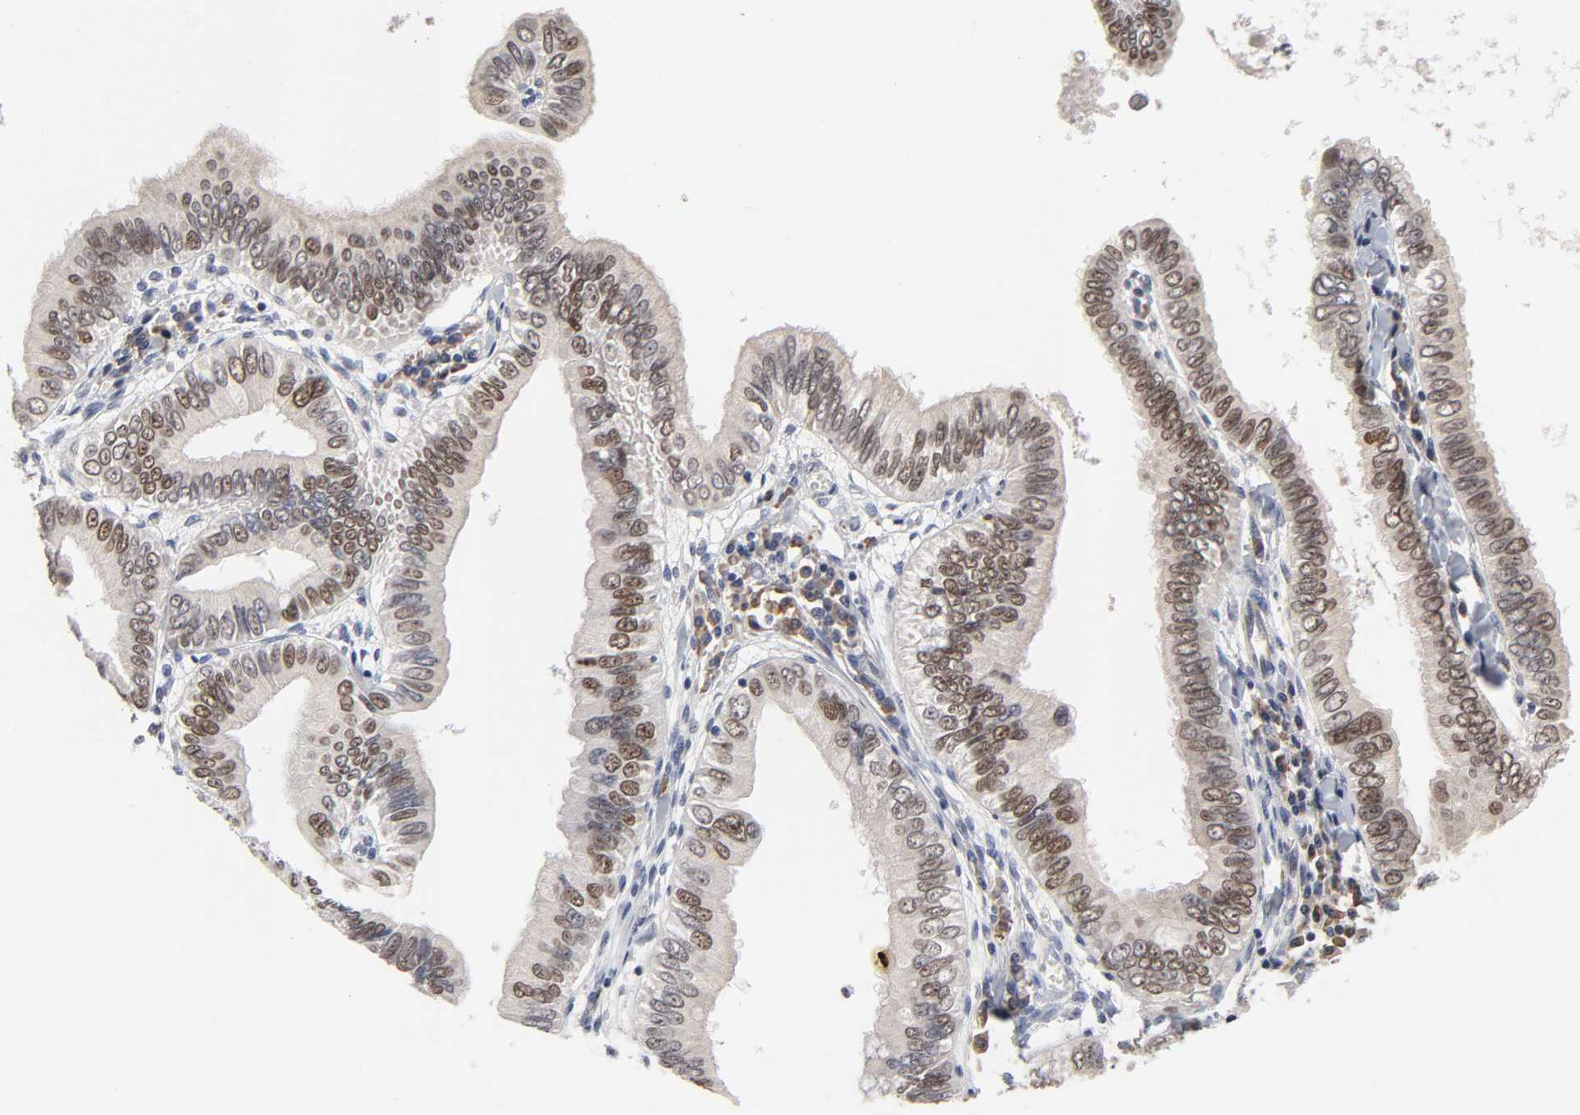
{"staining": {"intensity": "moderate", "quantity": ">75%", "location": "cytoplasmic/membranous,nuclear"}, "tissue": "pancreatic cancer", "cell_type": "Tumor cells", "image_type": "cancer", "snomed": [{"axis": "morphology", "description": "Normal tissue, NOS"}, {"axis": "topography", "description": "Lymph node"}], "caption": "High-magnification brightfield microscopy of pancreatic cancer stained with DAB (3,3'-diaminobenzidine) (brown) and counterstained with hematoxylin (blue). tumor cells exhibit moderate cytoplasmic/membranous and nuclear positivity is present in about>75% of cells.", "gene": "HNF4A", "patient": {"sex": "male", "age": 50}}